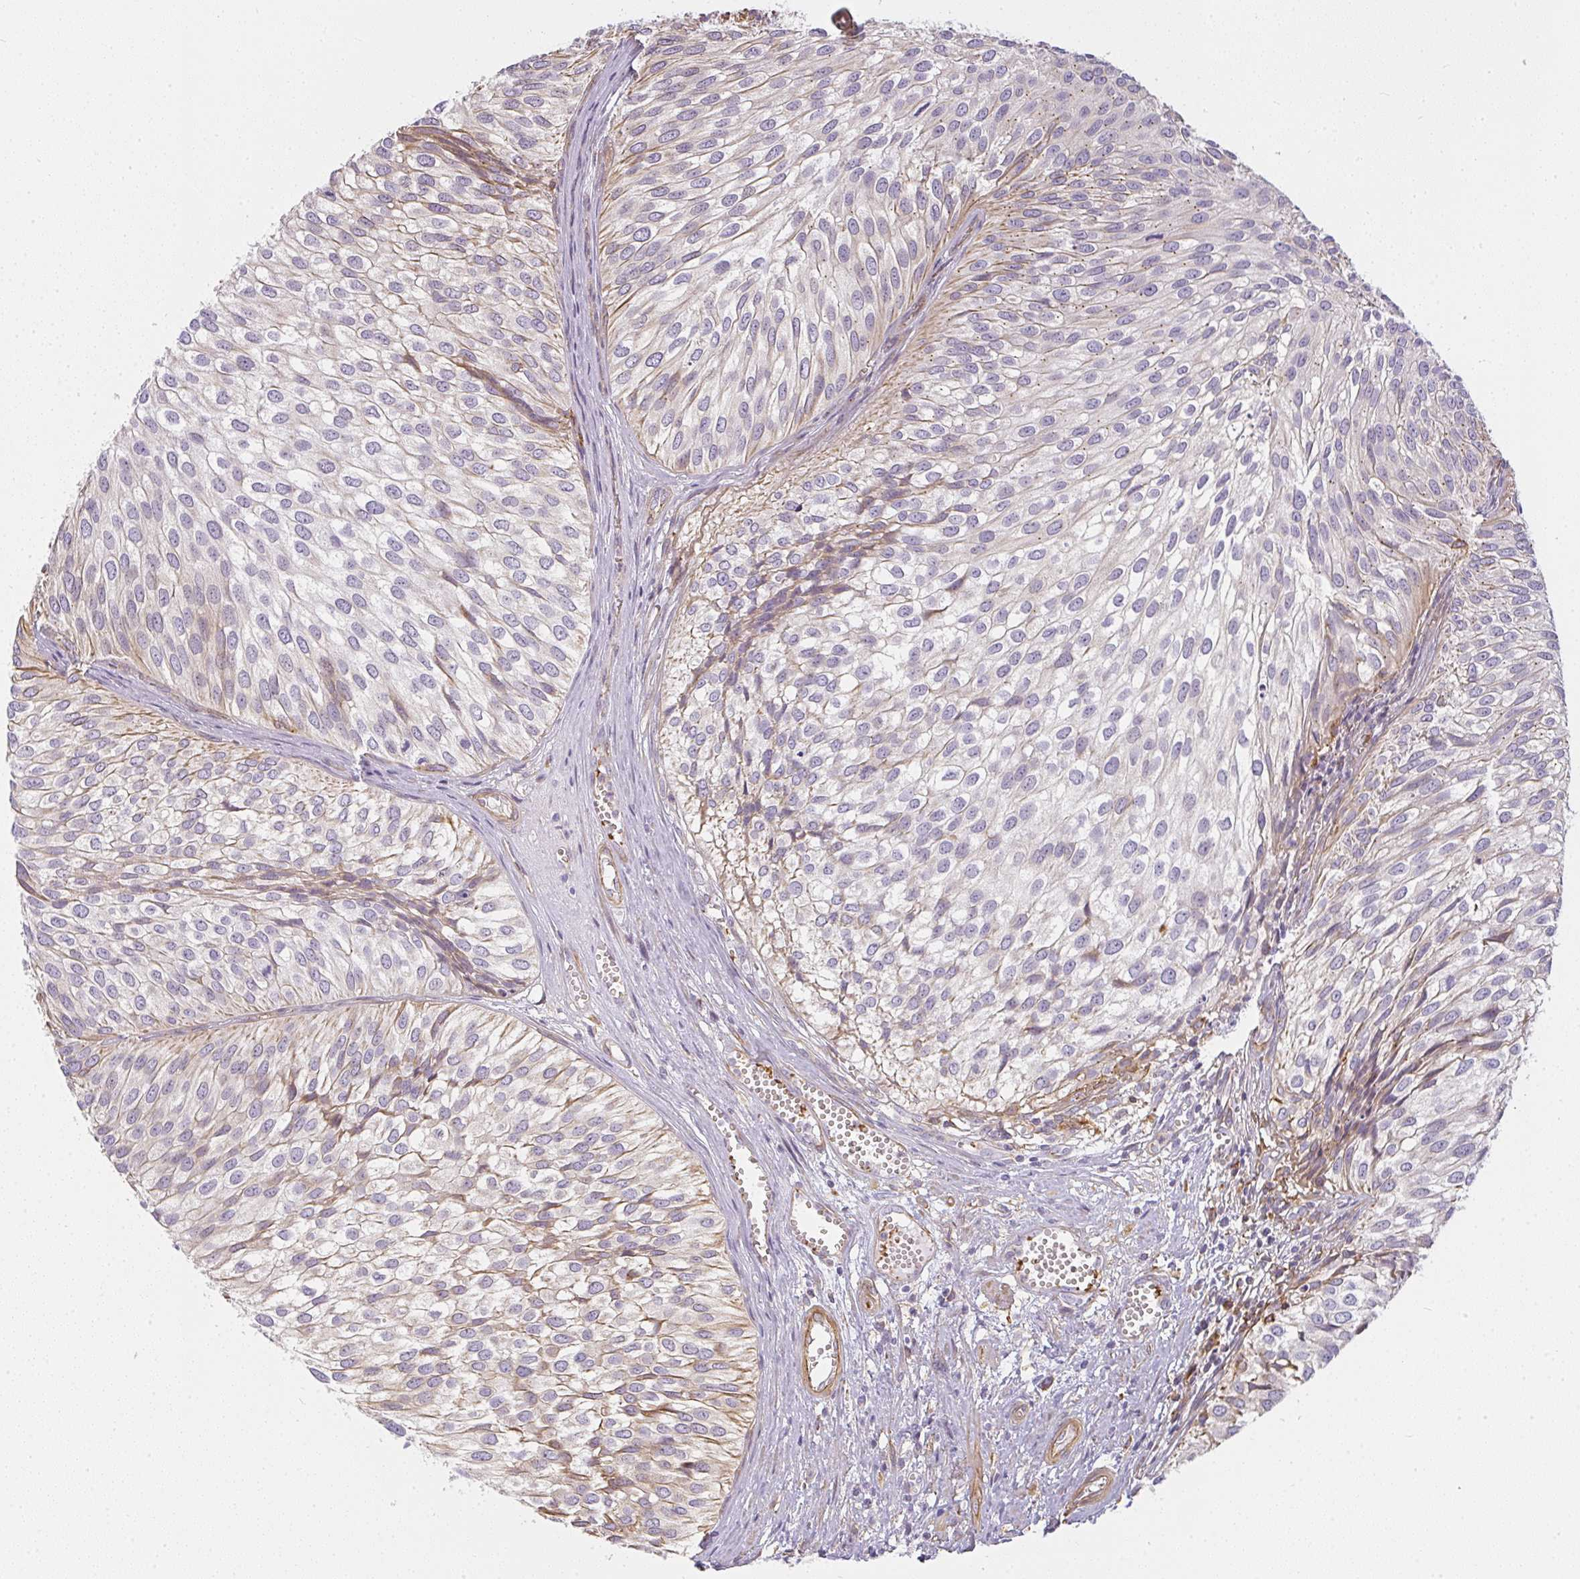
{"staining": {"intensity": "weak", "quantity": "<25%", "location": "cytoplasmic/membranous"}, "tissue": "urothelial cancer", "cell_type": "Tumor cells", "image_type": "cancer", "snomed": [{"axis": "morphology", "description": "Urothelial carcinoma, Low grade"}, {"axis": "topography", "description": "Urinary bladder"}], "caption": "This is a photomicrograph of immunohistochemistry (IHC) staining of urothelial carcinoma (low-grade), which shows no staining in tumor cells. (DAB (3,3'-diaminobenzidine) immunohistochemistry visualized using brightfield microscopy, high magnification).", "gene": "SULF1", "patient": {"sex": "male", "age": 91}}